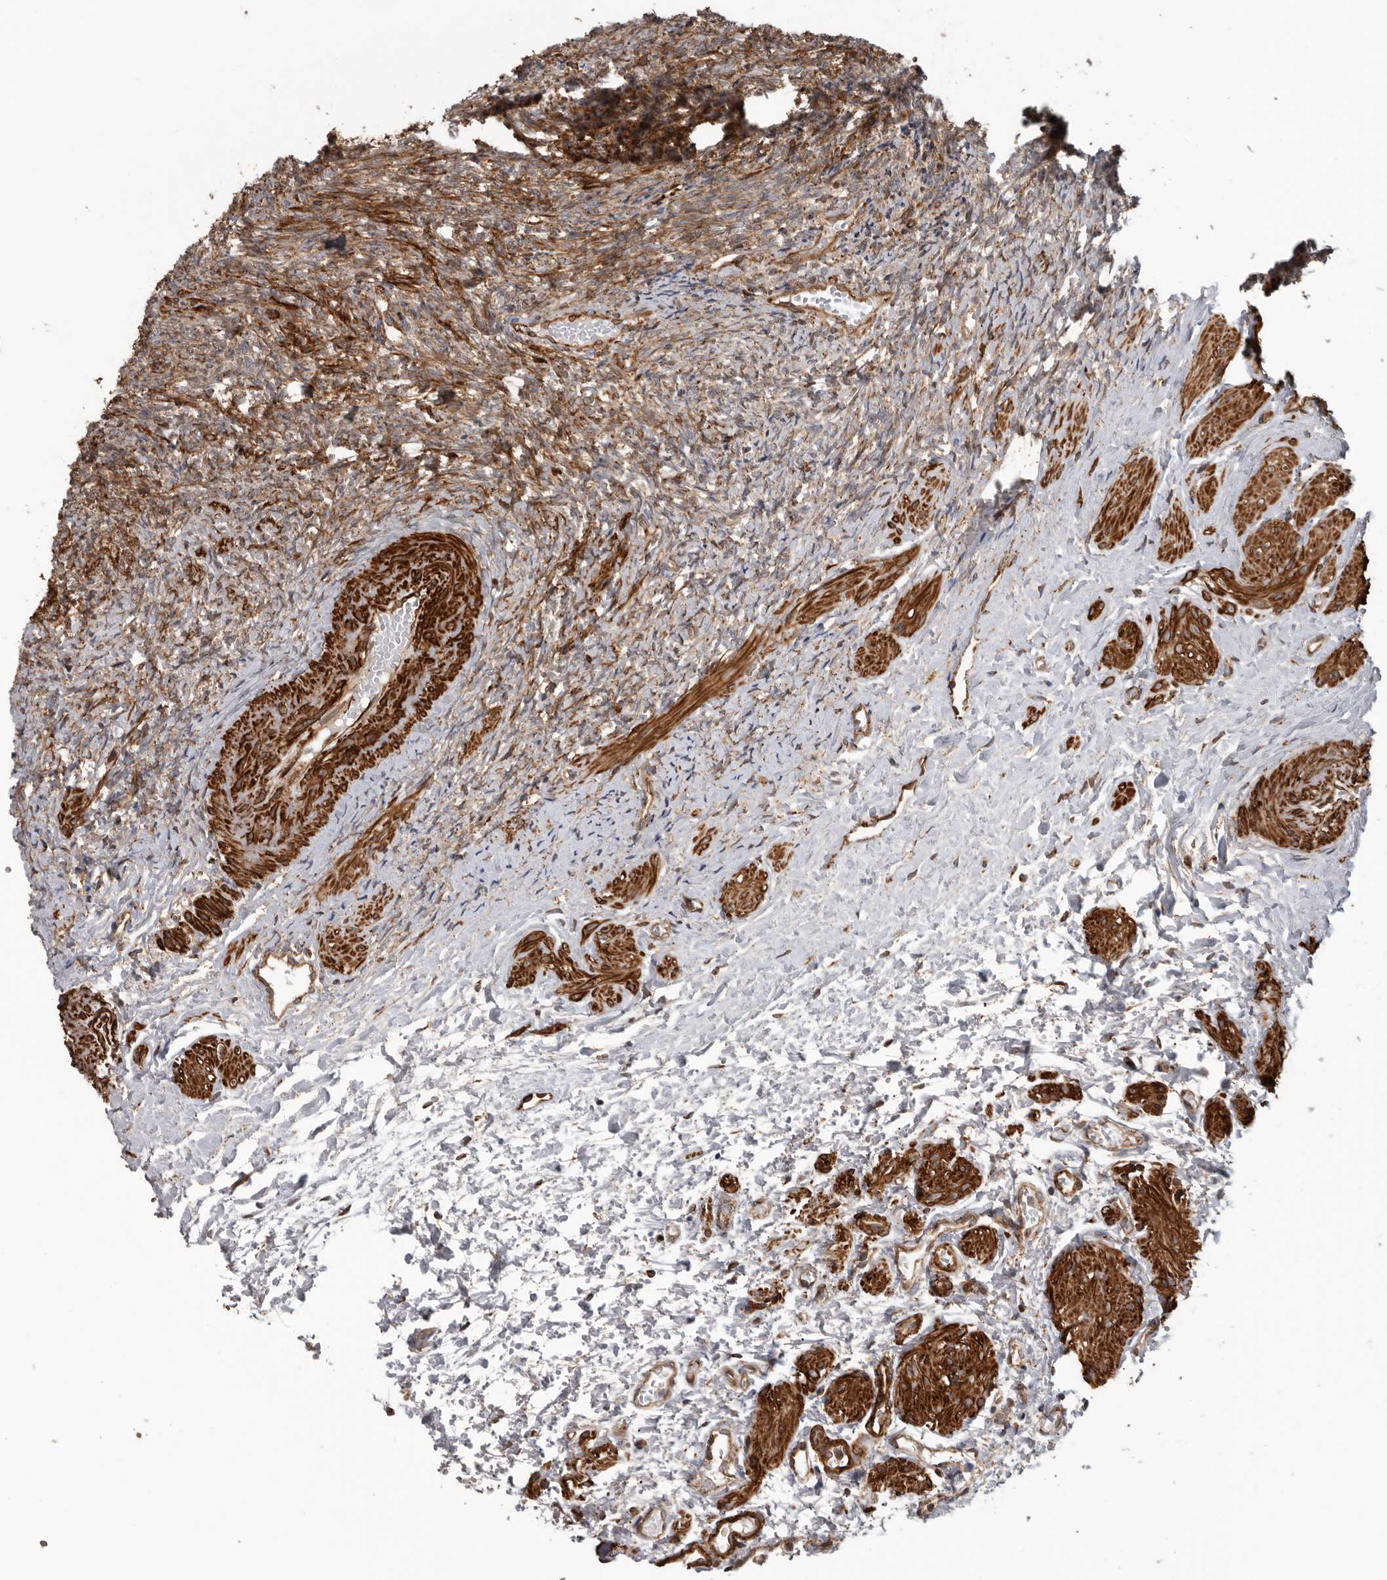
{"staining": {"intensity": "moderate", "quantity": ">75%", "location": "cytoplasmic/membranous"}, "tissue": "ovary", "cell_type": "Ovarian stroma cells", "image_type": "normal", "snomed": [{"axis": "morphology", "description": "Normal tissue, NOS"}, {"axis": "topography", "description": "Ovary"}], "caption": "Immunohistochemistry of unremarkable human ovary displays medium levels of moderate cytoplasmic/membranous expression in approximately >75% of ovarian stroma cells.", "gene": "CEP350", "patient": {"sex": "female", "age": 41}}